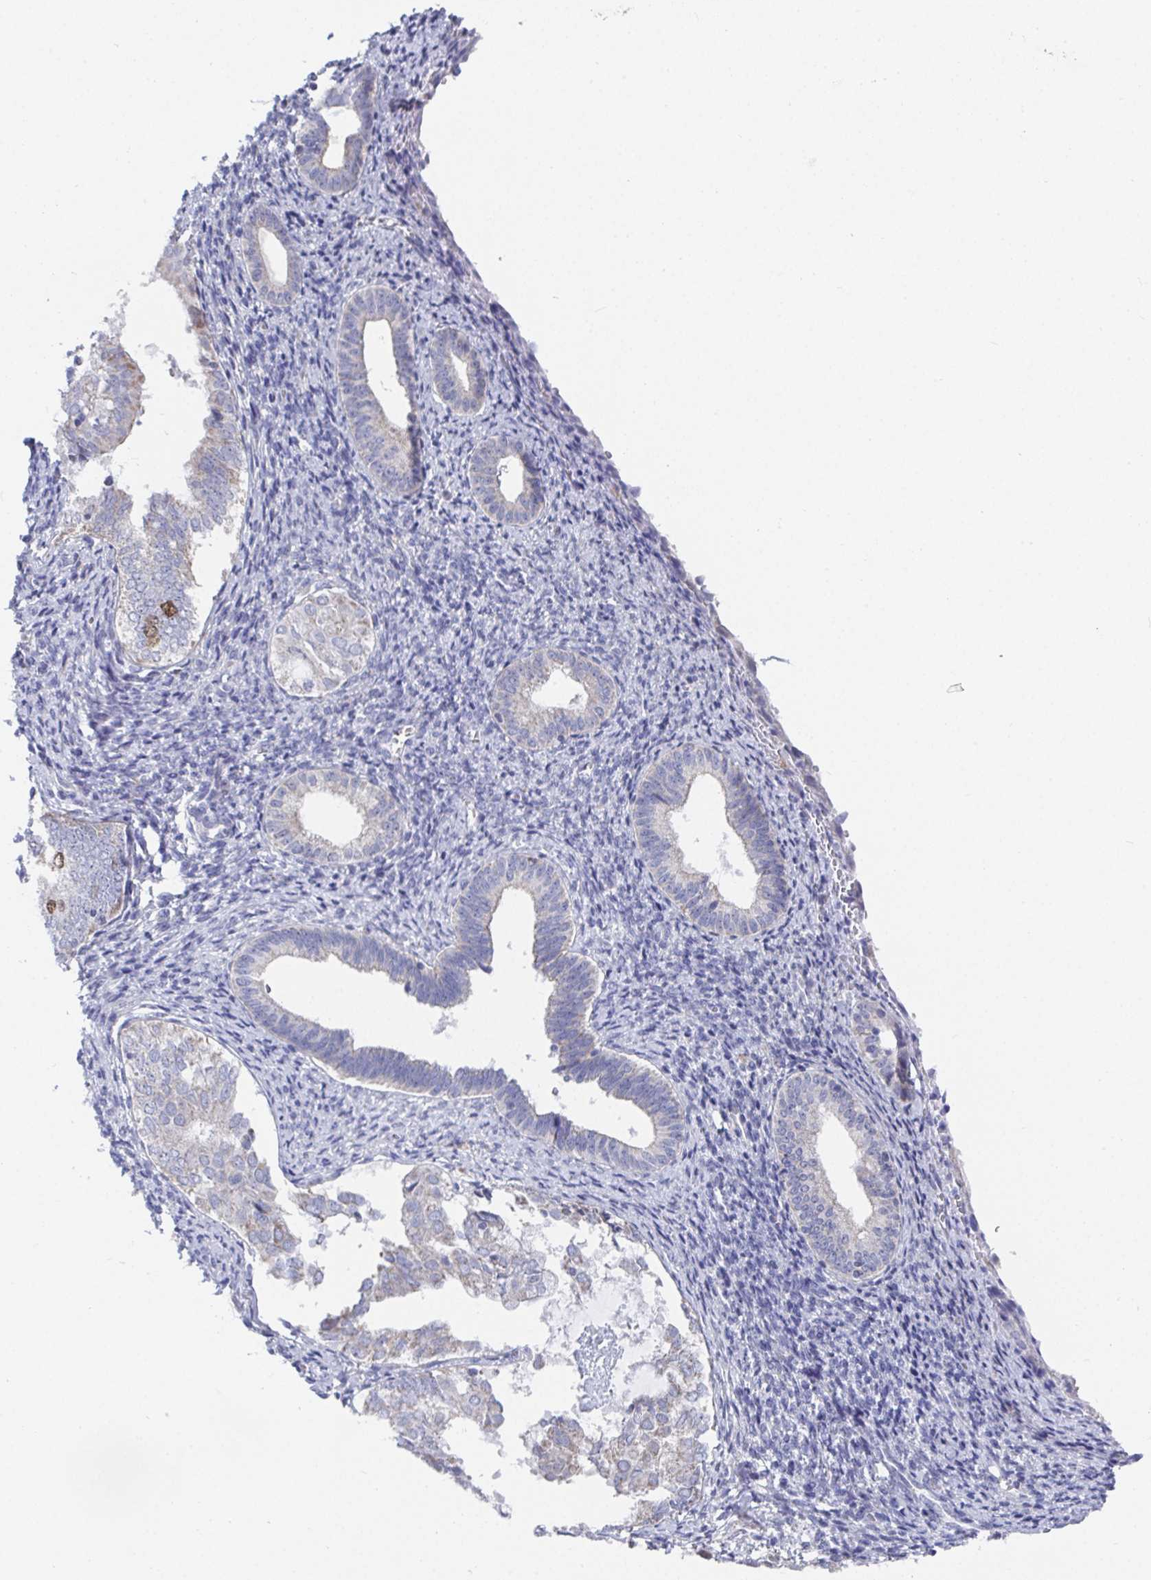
{"staining": {"intensity": "moderate", "quantity": "<25%", "location": "nuclear"}, "tissue": "endometrium", "cell_type": "Cells in endometrial stroma", "image_type": "normal", "snomed": [{"axis": "morphology", "description": "Normal tissue, NOS"}, {"axis": "topography", "description": "Endometrium"}], "caption": "A micrograph of human endometrium stained for a protein displays moderate nuclear brown staining in cells in endometrial stroma. (Stains: DAB (3,3'-diaminobenzidine) in brown, nuclei in blue, Microscopy: brightfield microscopy at high magnification).", "gene": "ATP5F1C", "patient": {"sex": "female", "age": 50}}